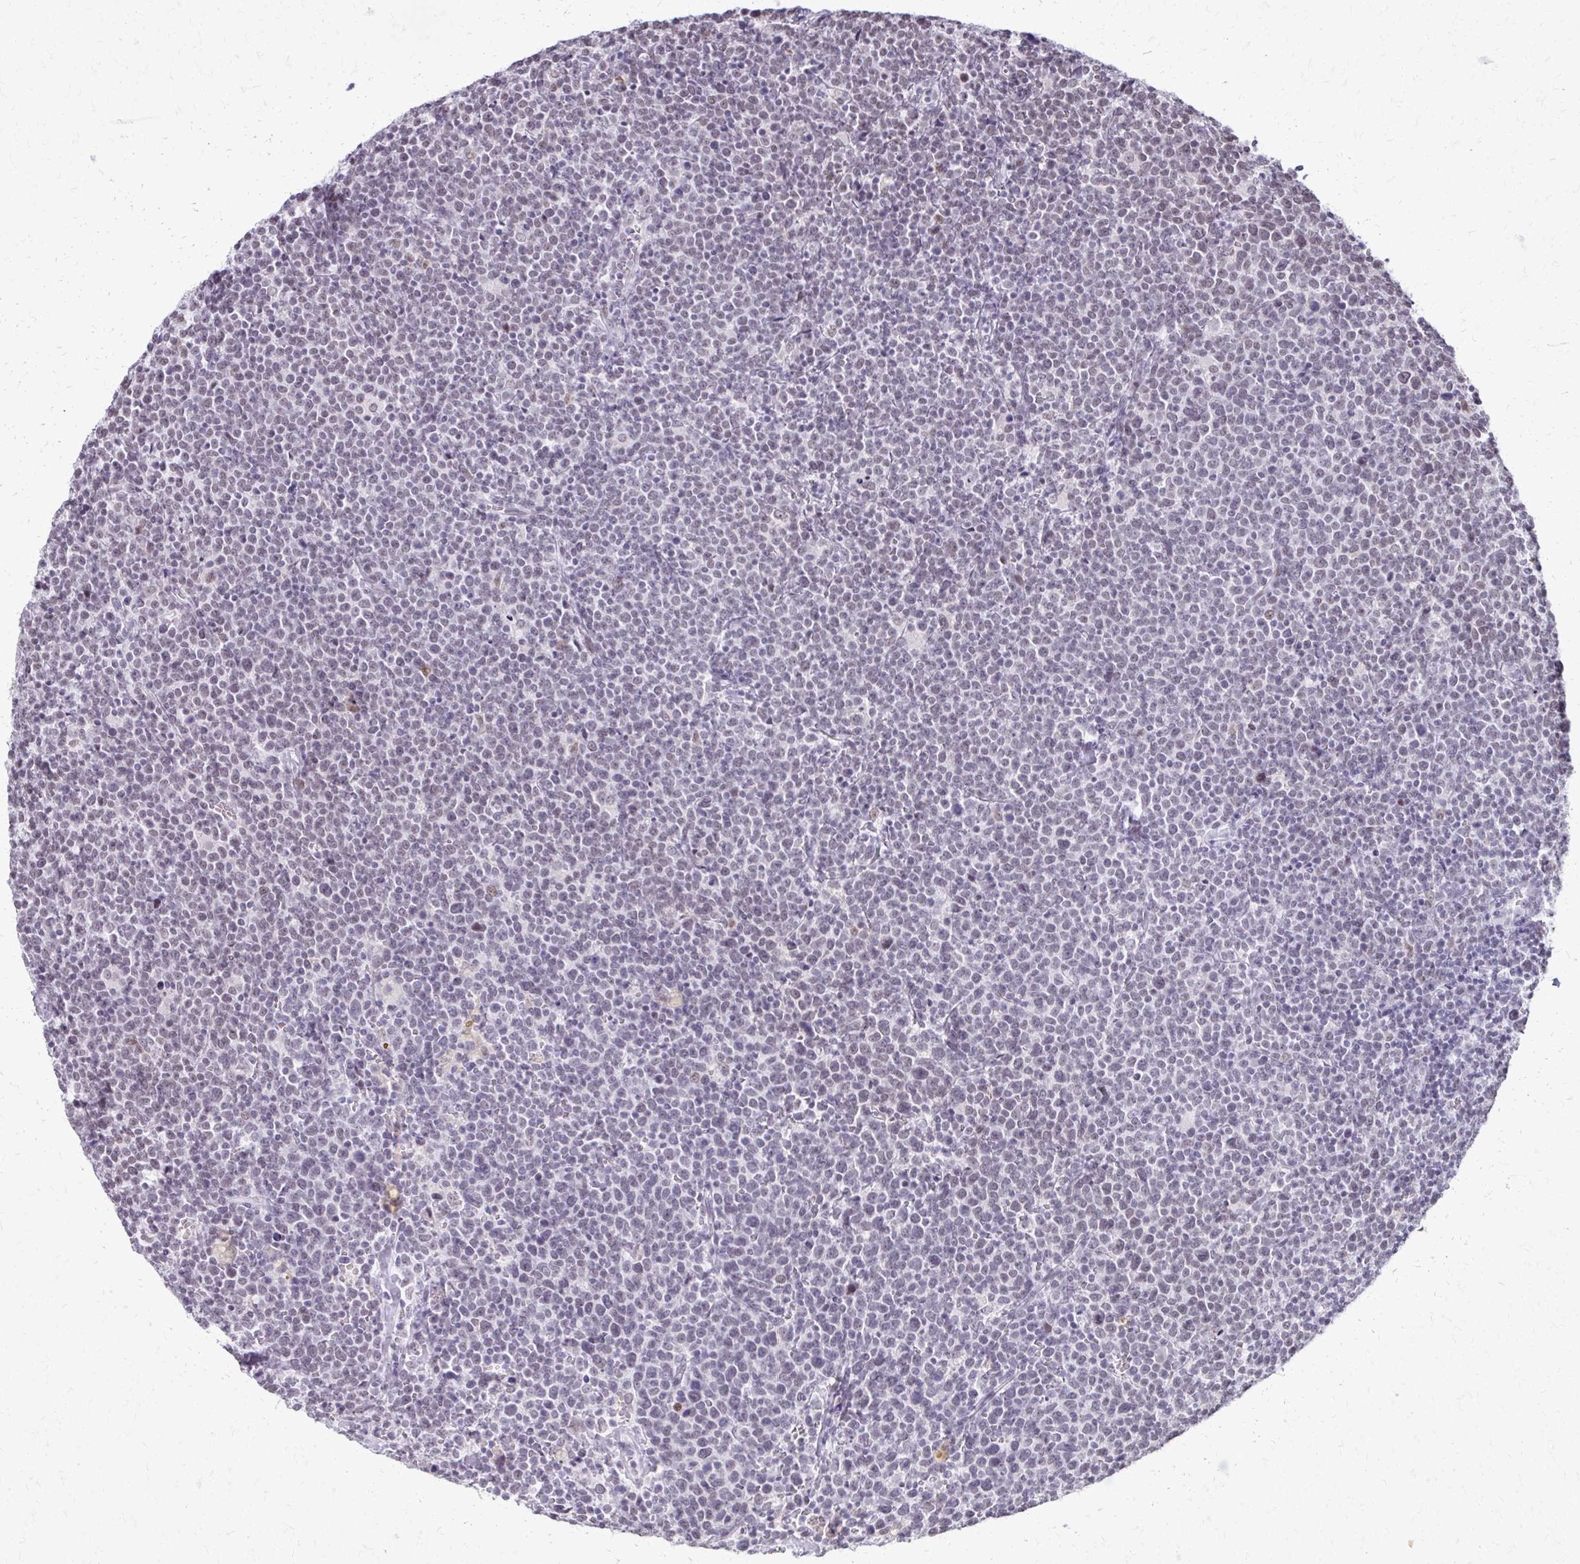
{"staining": {"intensity": "negative", "quantity": "none", "location": "none"}, "tissue": "lymphoma", "cell_type": "Tumor cells", "image_type": "cancer", "snomed": [{"axis": "morphology", "description": "Malignant lymphoma, non-Hodgkin's type, High grade"}, {"axis": "topography", "description": "Lymph node"}], "caption": "This is a photomicrograph of immunohistochemistry (IHC) staining of lymphoma, which shows no positivity in tumor cells.", "gene": "SS18", "patient": {"sex": "male", "age": 61}}